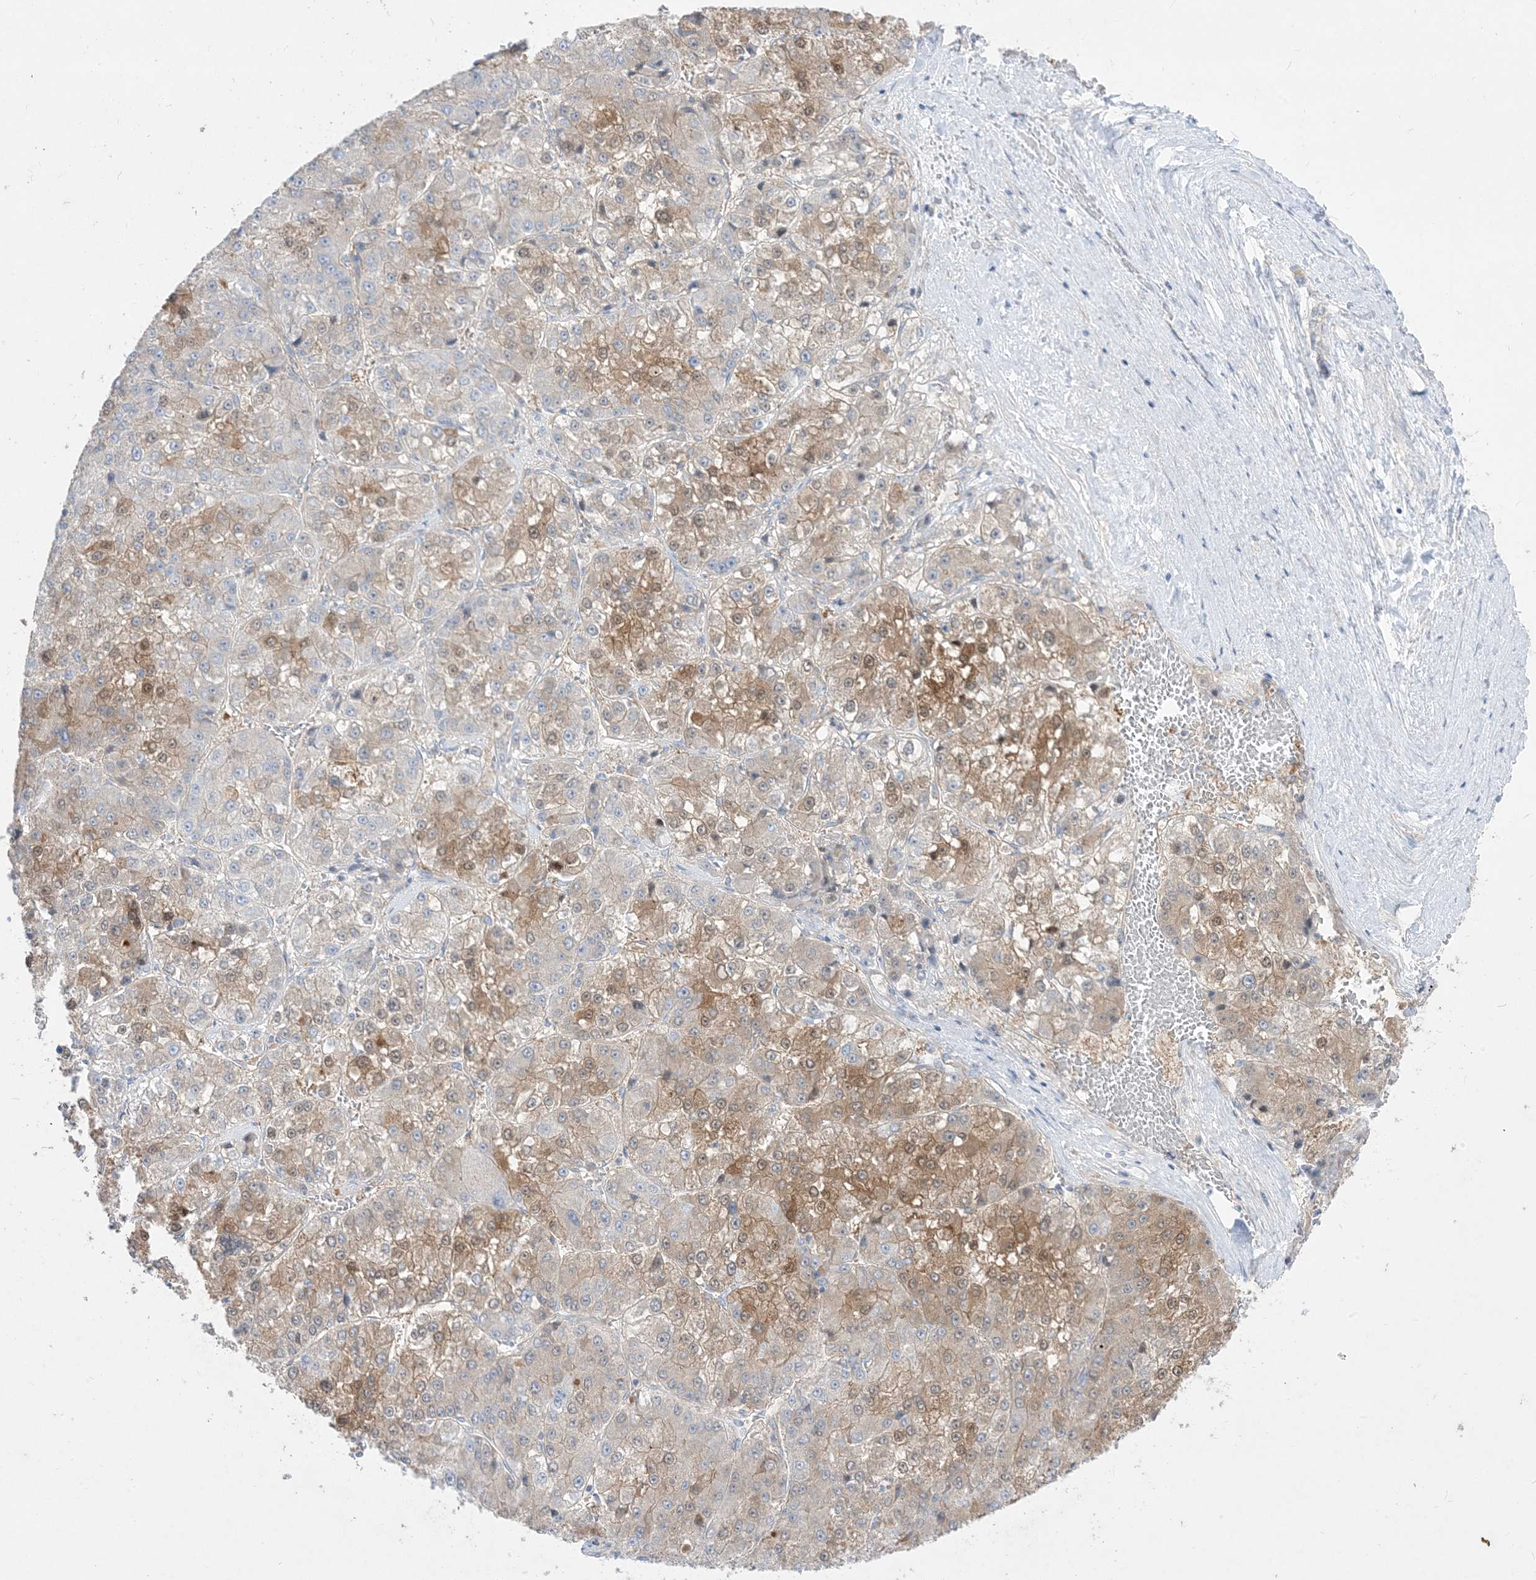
{"staining": {"intensity": "moderate", "quantity": "25%-75%", "location": "cytoplasmic/membranous"}, "tissue": "liver cancer", "cell_type": "Tumor cells", "image_type": "cancer", "snomed": [{"axis": "morphology", "description": "Carcinoma, Hepatocellular, NOS"}, {"axis": "topography", "description": "Liver"}], "caption": "Protein staining demonstrates moderate cytoplasmic/membranous staining in approximately 25%-75% of tumor cells in liver hepatocellular carcinoma.", "gene": "ARHGEF9", "patient": {"sex": "female", "age": 73}}